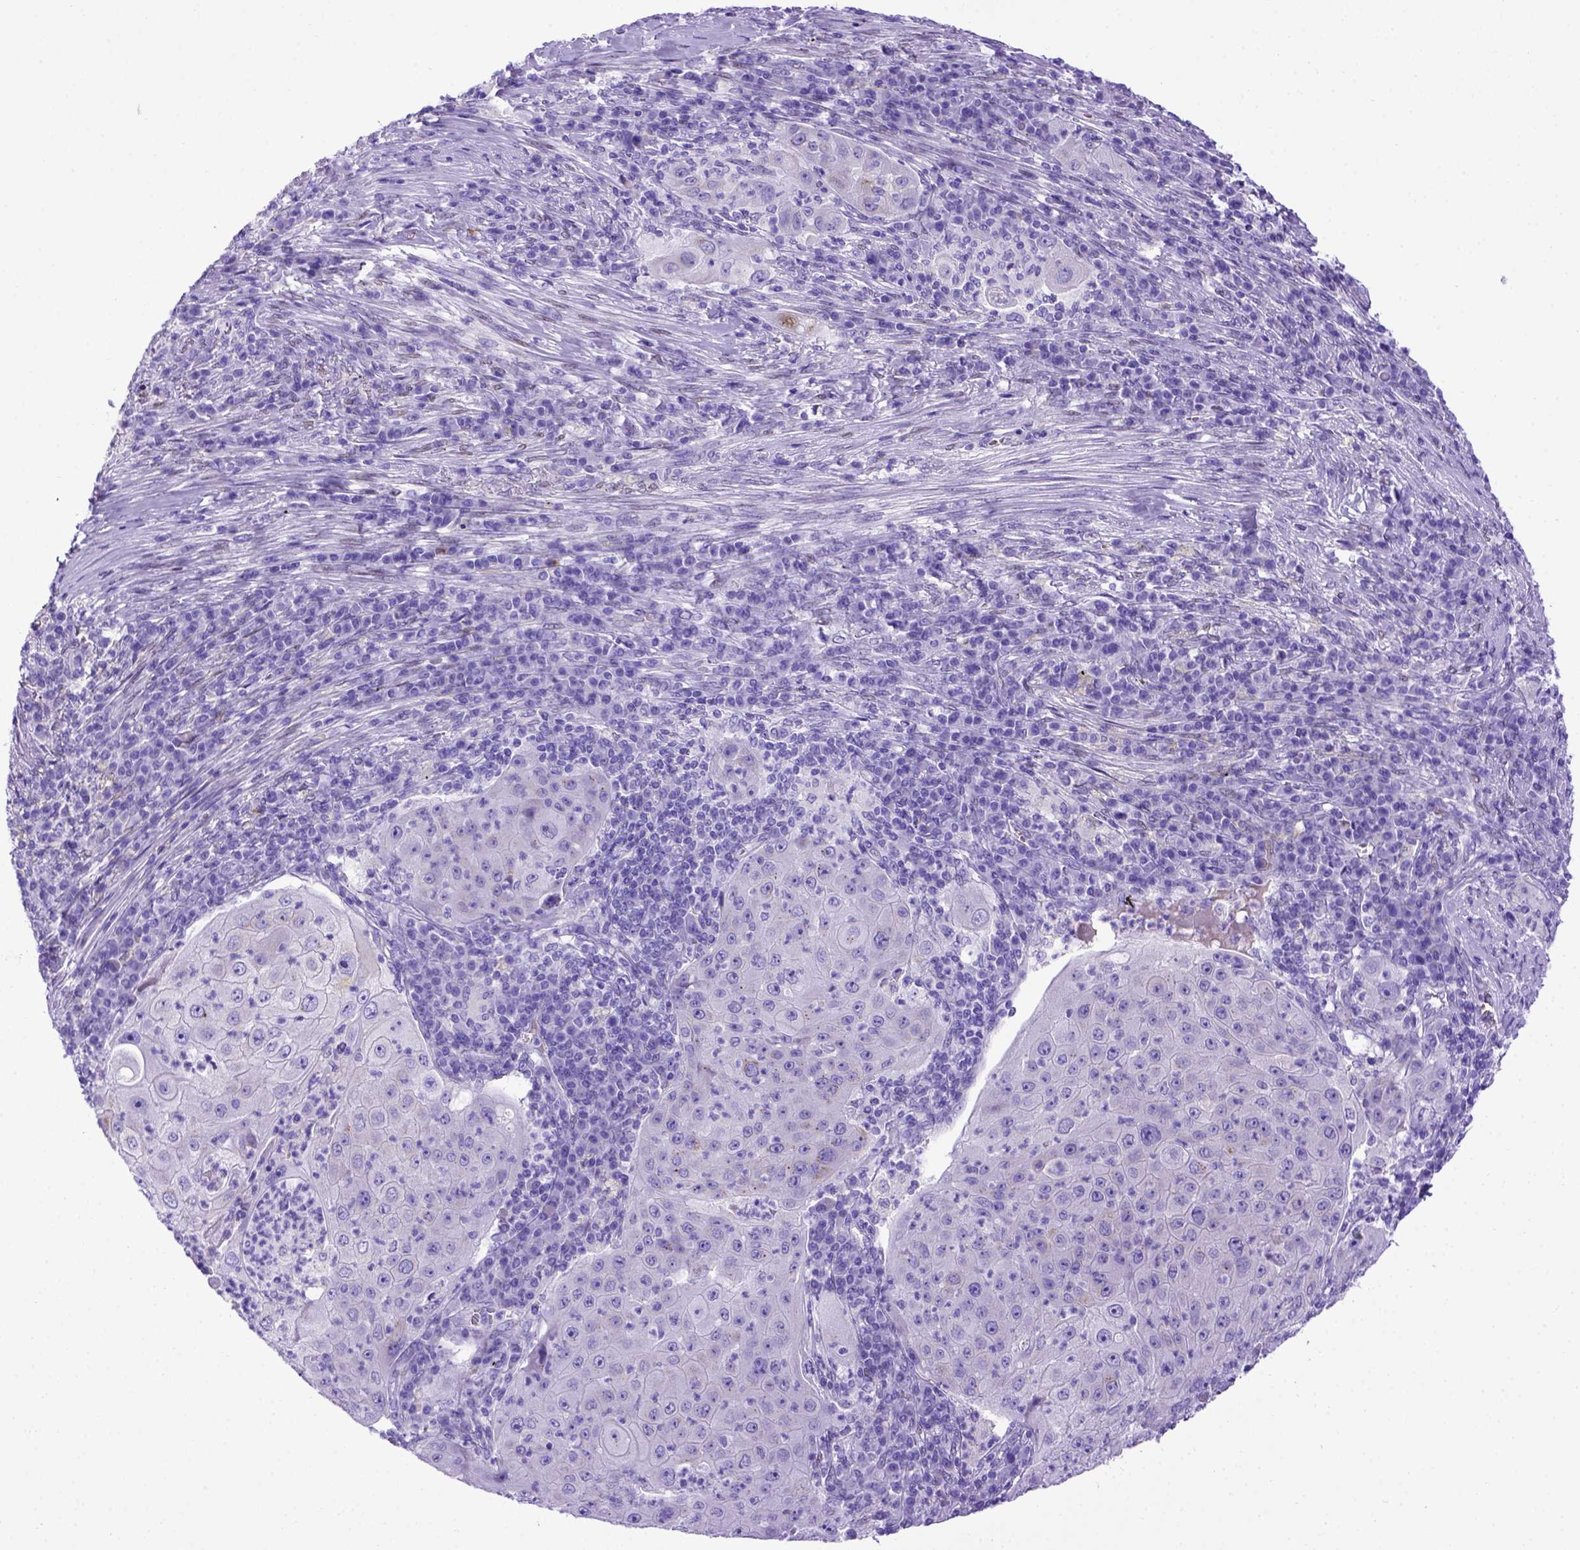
{"staining": {"intensity": "negative", "quantity": "none", "location": "none"}, "tissue": "lung cancer", "cell_type": "Tumor cells", "image_type": "cancer", "snomed": [{"axis": "morphology", "description": "Squamous cell carcinoma, NOS"}, {"axis": "topography", "description": "Lung"}], "caption": "IHC histopathology image of neoplastic tissue: lung squamous cell carcinoma stained with DAB (3,3'-diaminobenzidine) exhibits no significant protein expression in tumor cells.", "gene": "MEOX2", "patient": {"sex": "female", "age": 59}}